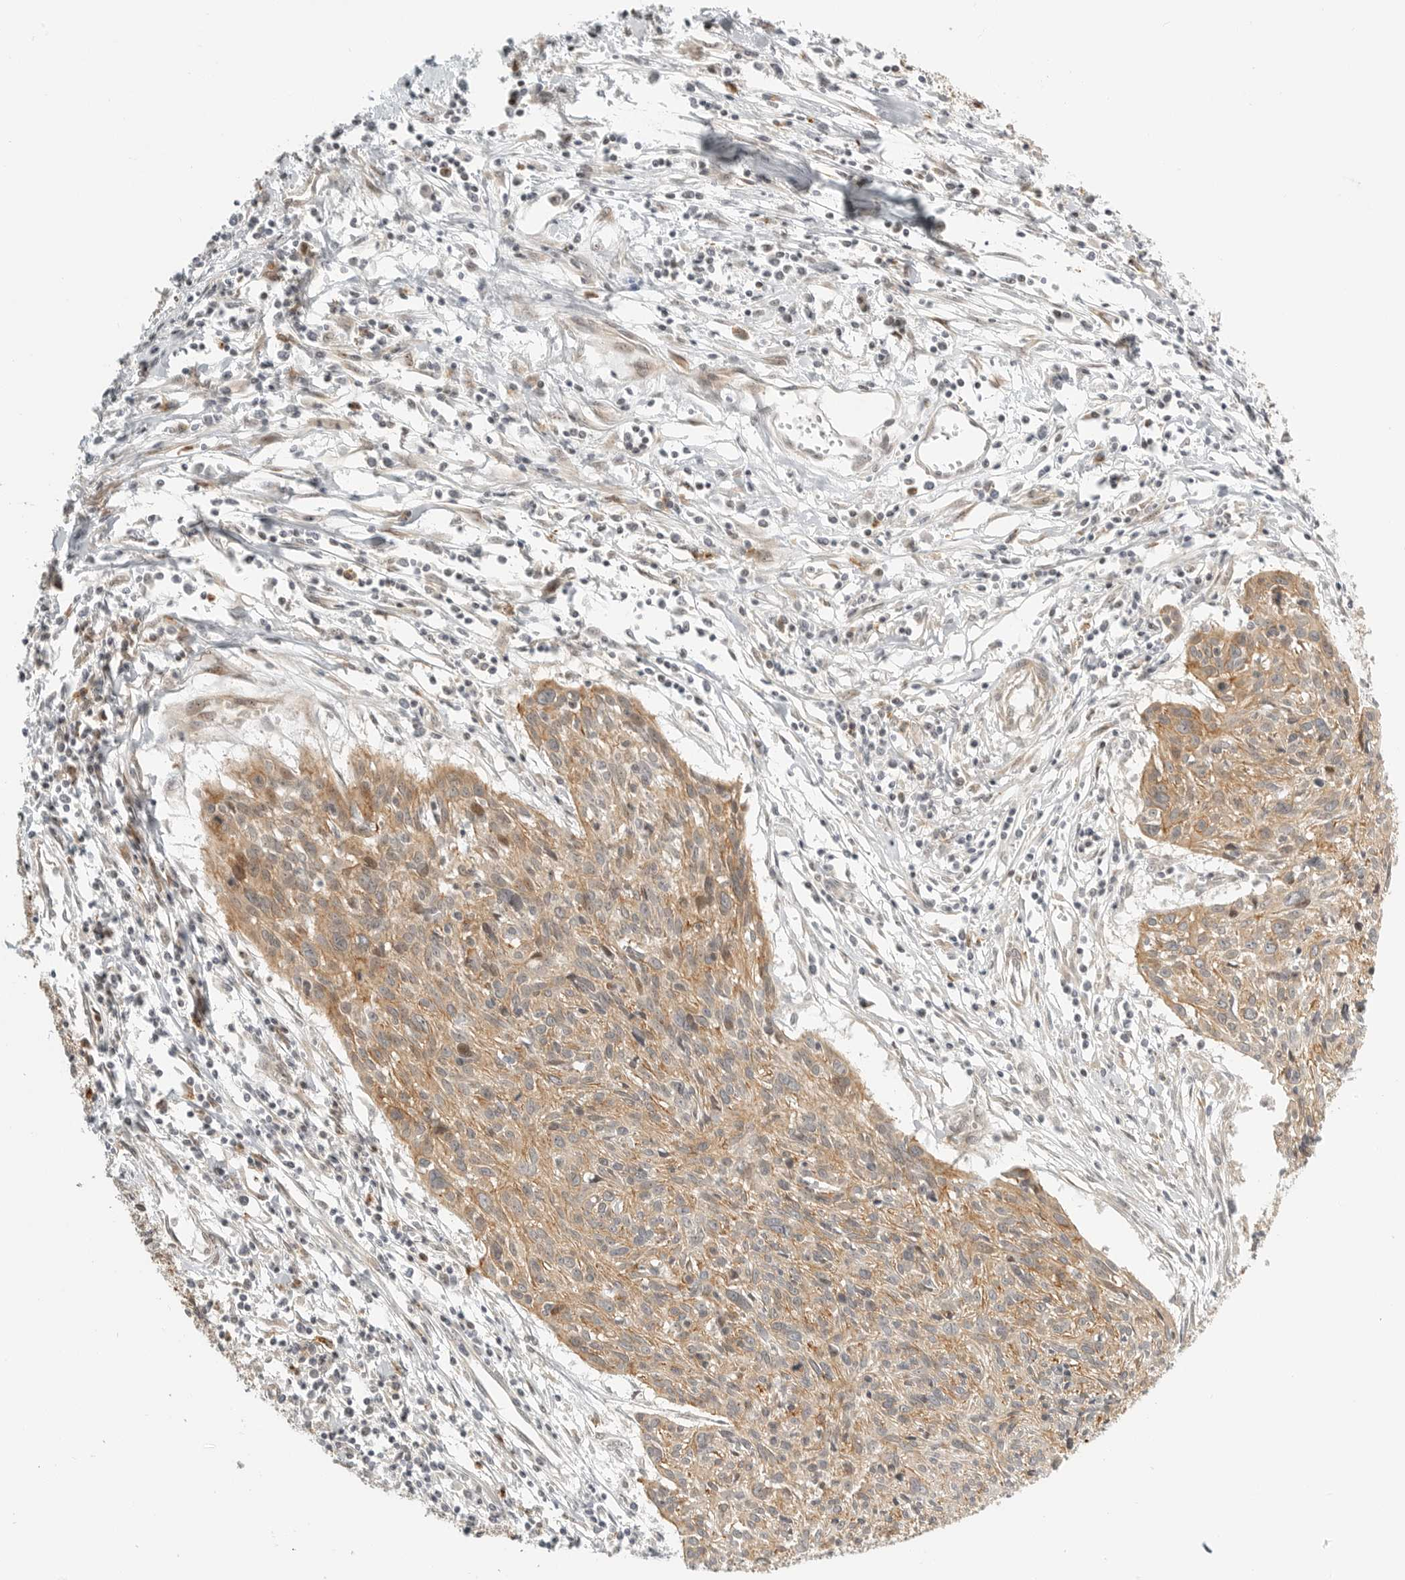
{"staining": {"intensity": "weak", "quantity": "25%-75%", "location": "cytoplasmic/membranous"}, "tissue": "cervical cancer", "cell_type": "Tumor cells", "image_type": "cancer", "snomed": [{"axis": "morphology", "description": "Squamous cell carcinoma, NOS"}, {"axis": "topography", "description": "Cervix"}], "caption": "Immunohistochemistry image of neoplastic tissue: cervical cancer stained using immunohistochemistry reveals low levels of weak protein expression localized specifically in the cytoplasmic/membranous of tumor cells, appearing as a cytoplasmic/membranous brown color.", "gene": "DSCC1", "patient": {"sex": "female", "age": 51}}